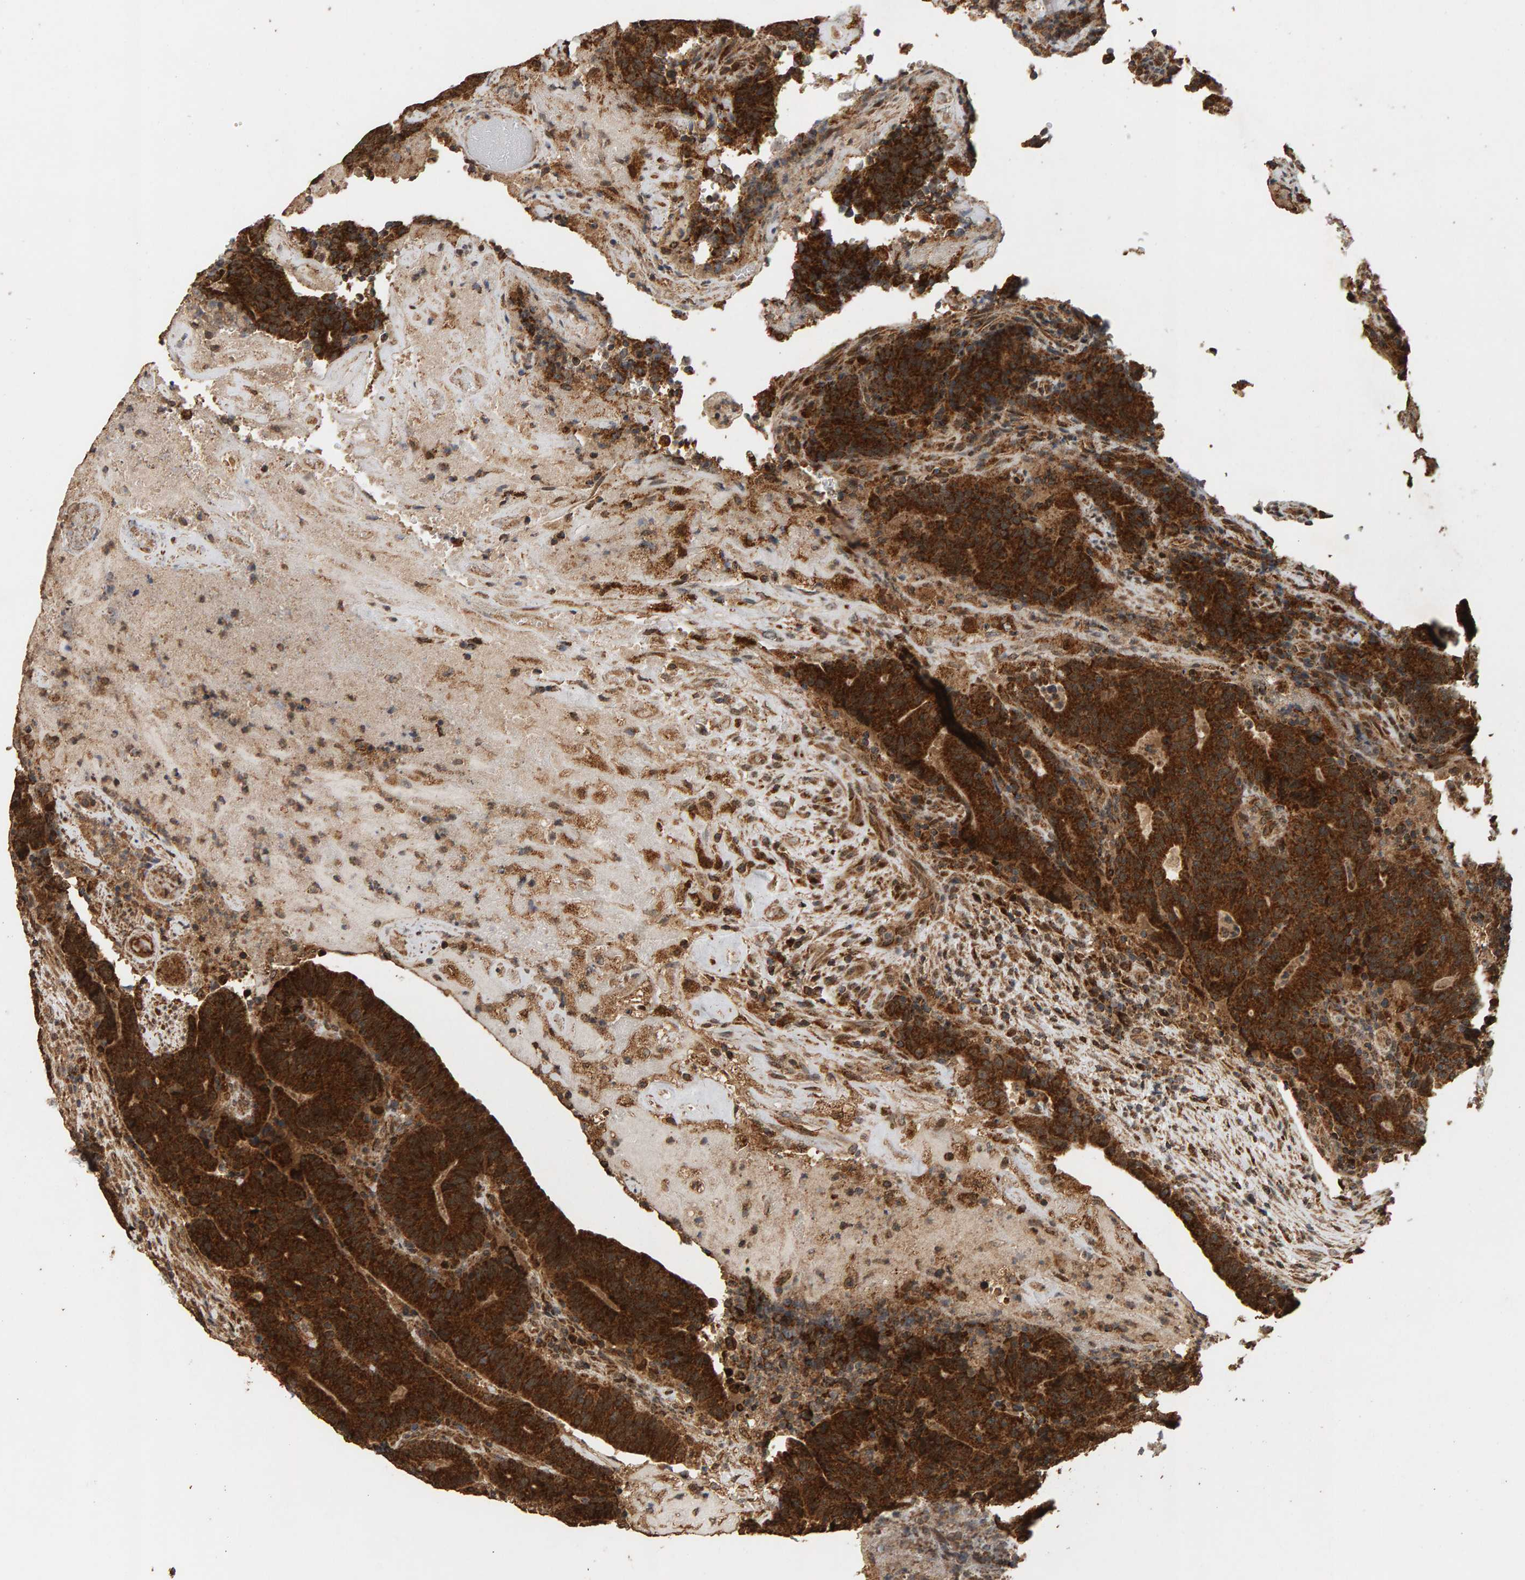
{"staining": {"intensity": "strong", "quantity": ">75%", "location": "cytoplasmic/membranous"}, "tissue": "colorectal cancer", "cell_type": "Tumor cells", "image_type": "cancer", "snomed": [{"axis": "morphology", "description": "Normal tissue, NOS"}, {"axis": "morphology", "description": "Adenocarcinoma, NOS"}, {"axis": "topography", "description": "Colon"}], "caption": "IHC staining of colorectal adenocarcinoma, which demonstrates high levels of strong cytoplasmic/membranous positivity in approximately >75% of tumor cells indicating strong cytoplasmic/membranous protein expression. The staining was performed using DAB (3,3'-diaminobenzidine) (brown) for protein detection and nuclei were counterstained in hematoxylin (blue).", "gene": "GSTK1", "patient": {"sex": "female", "age": 75}}